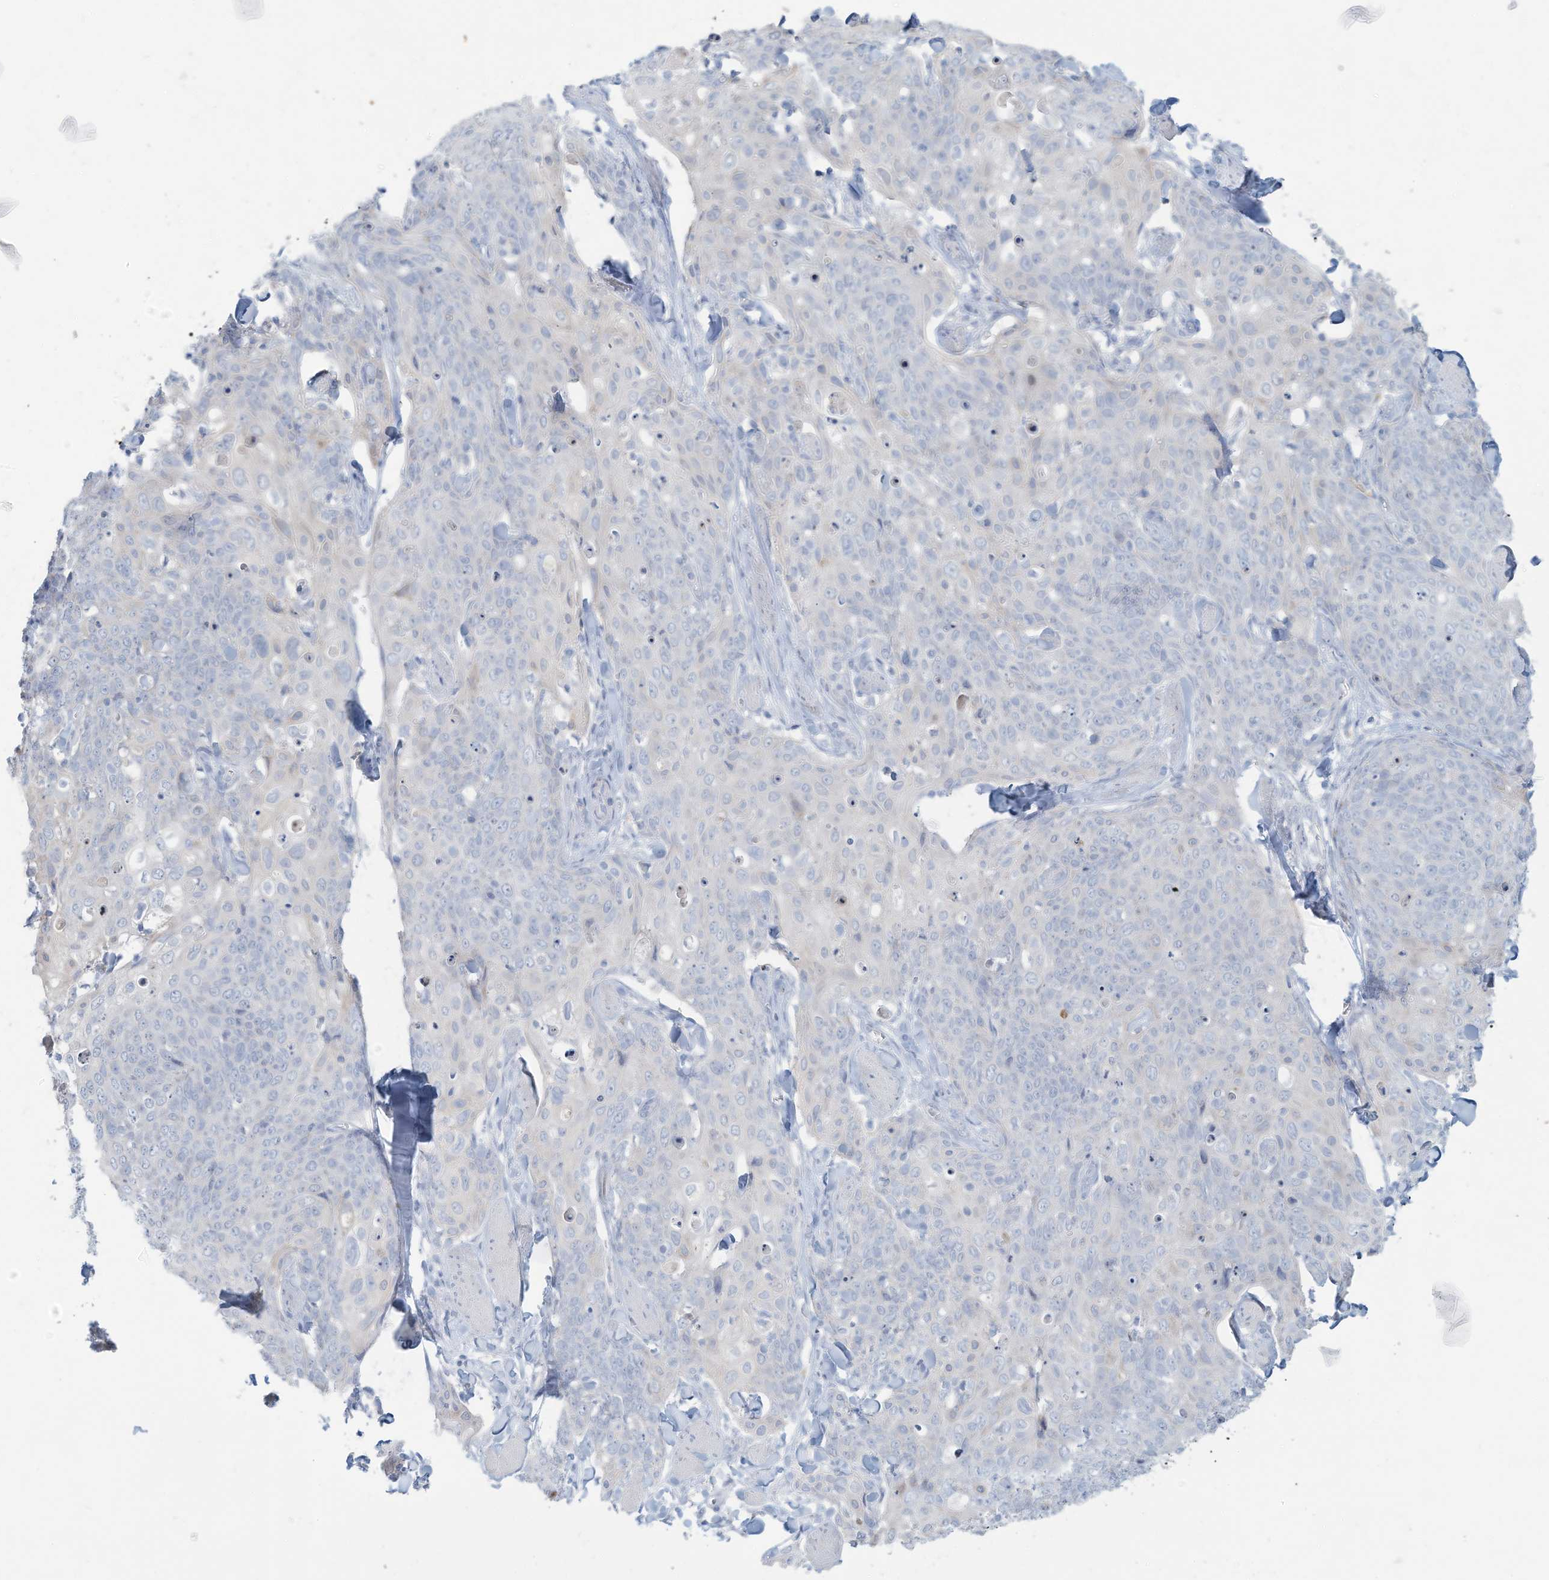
{"staining": {"intensity": "negative", "quantity": "none", "location": "none"}, "tissue": "skin cancer", "cell_type": "Tumor cells", "image_type": "cancer", "snomed": [{"axis": "morphology", "description": "Squamous cell carcinoma, NOS"}, {"axis": "topography", "description": "Skin"}, {"axis": "topography", "description": "Vulva"}], "caption": "An image of human skin cancer is negative for staining in tumor cells.", "gene": "ERI2", "patient": {"sex": "female", "age": 85}}